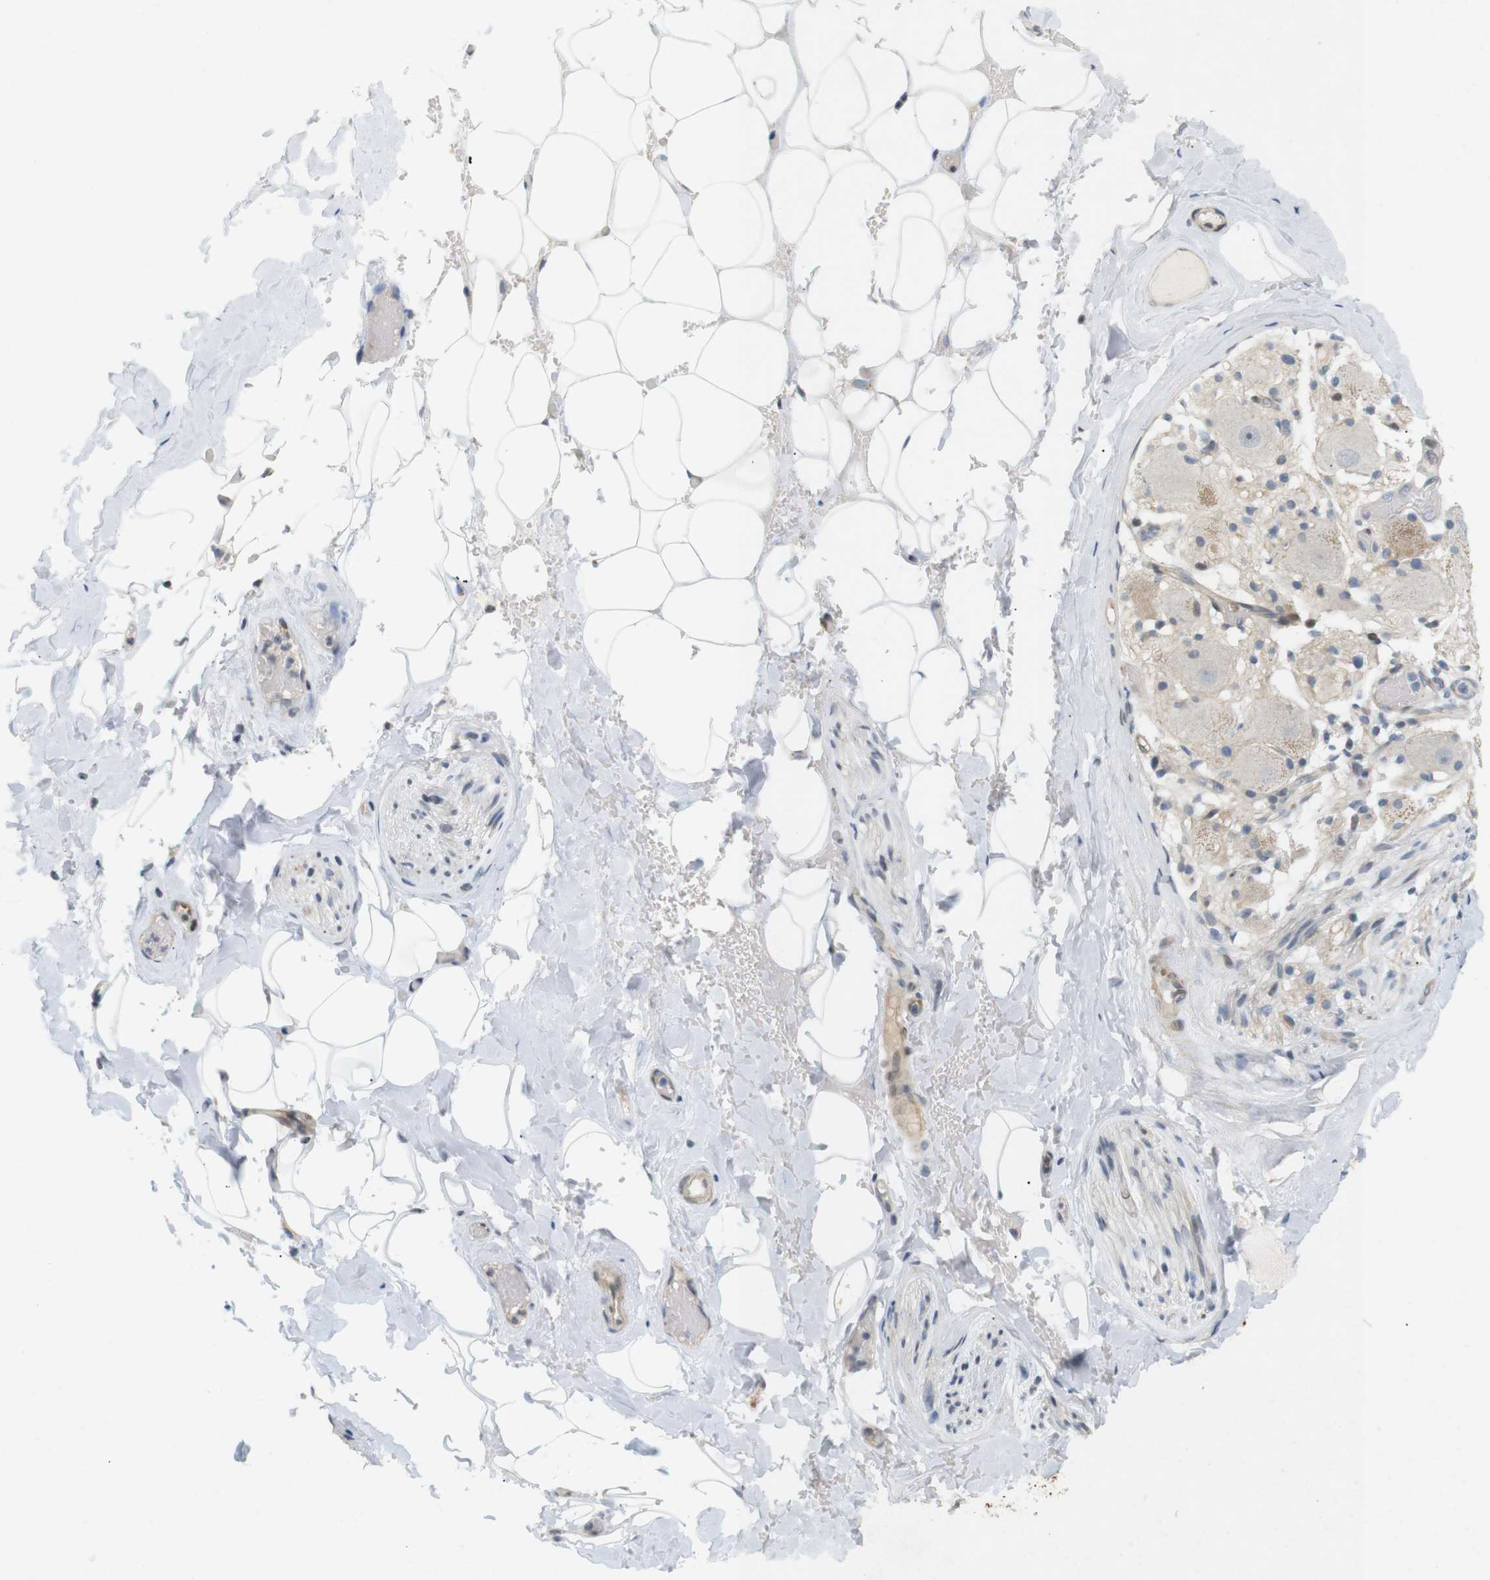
{"staining": {"intensity": "weak", "quantity": "<25%", "location": "cytoplasmic/membranous"}, "tissue": "adipose tissue", "cell_type": "Adipocytes", "image_type": "normal", "snomed": [{"axis": "morphology", "description": "Normal tissue, NOS"}, {"axis": "topography", "description": "Peripheral nerve tissue"}], "caption": "This histopathology image is of normal adipose tissue stained with immunohistochemistry to label a protein in brown with the nuclei are counter-stained blue. There is no positivity in adipocytes.", "gene": "PPP1R14A", "patient": {"sex": "male", "age": 70}}